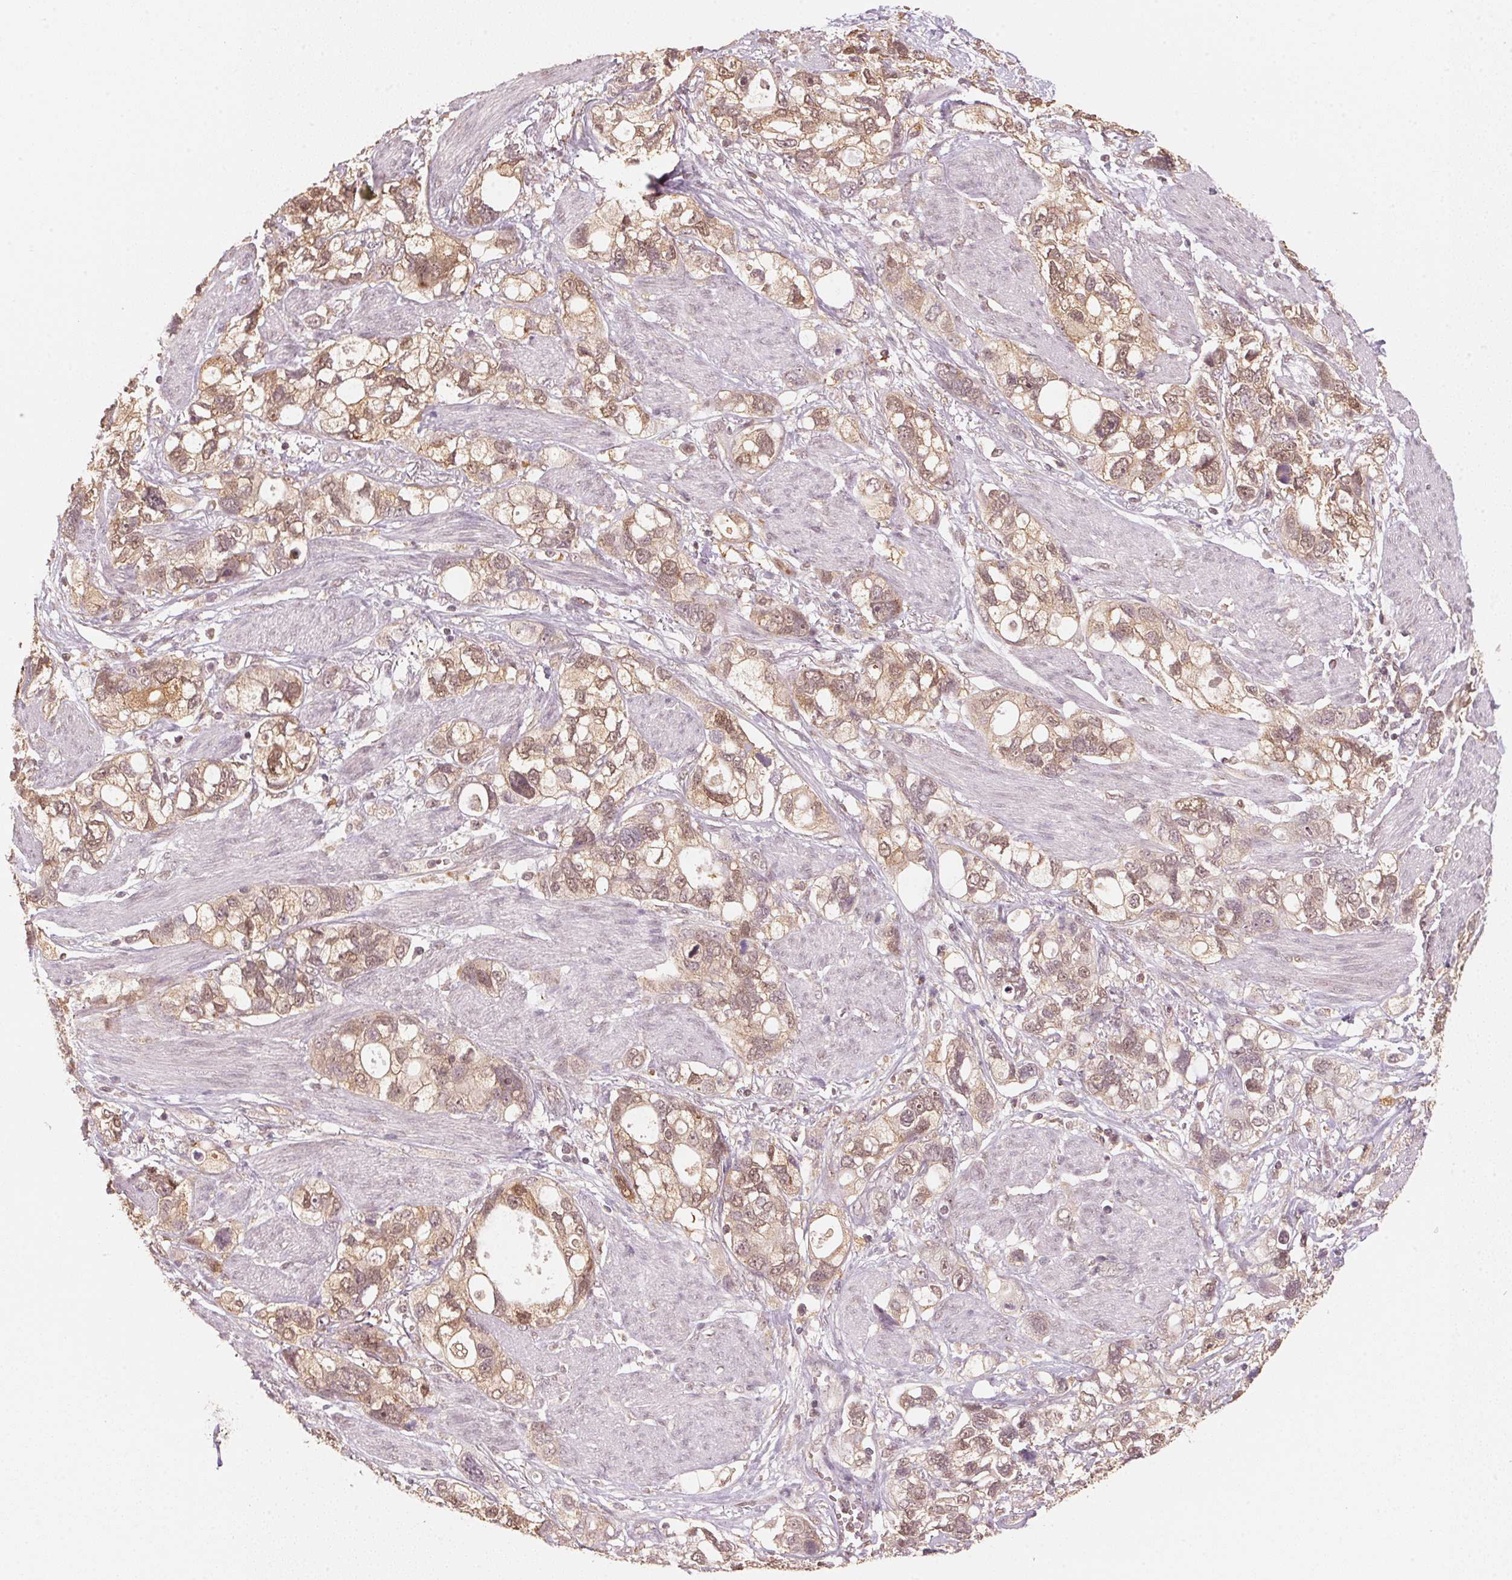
{"staining": {"intensity": "weak", "quantity": ">75%", "location": "cytoplasmic/membranous,nuclear"}, "tissue": "stomach cancer", "cell_type": "Tumor cells", "image_type": "cancer", "snomed": [{"axis": "morphology", "description": "Adenocarcinoma, NOS"}, {"axis": "topography", "description": "Stomach, upper"}], "caption": "There is low levels of weak cytoplasmic/membranous and nuclear staining in tumor cells of stomach cancer, as demonstrated by immunohistochemical staining (brown color).", "gene": "C2orf73", "patient": {"sex": "female", "age": 81}}